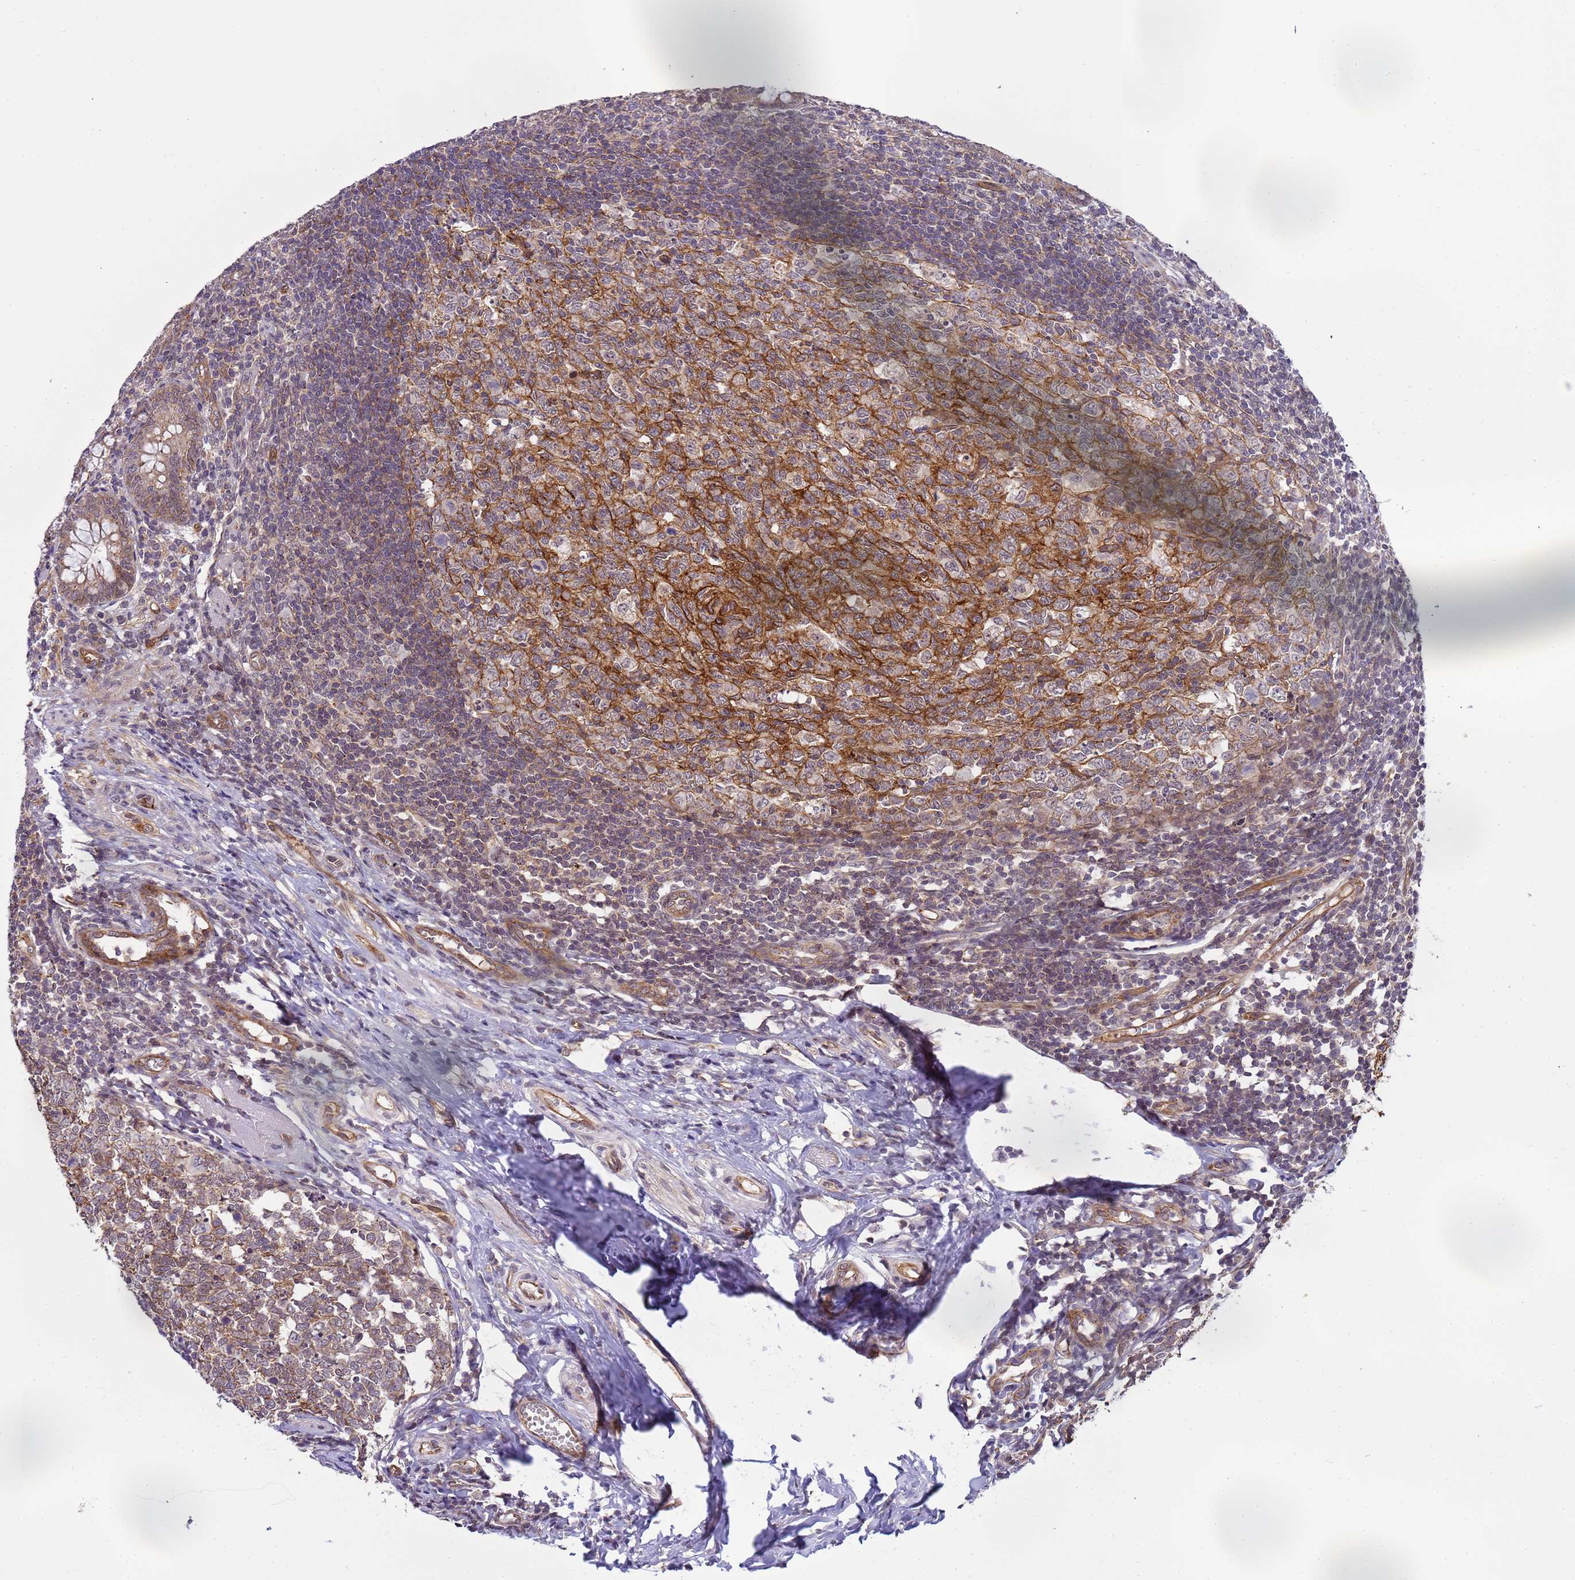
{"staining": {"intensity": "weak", "quantity": "25%-75%", "location": "cytoplasmic/membranous"}, "tissue": "appendix", "cell_type": "Glandular cells", "image_type": "normal", "snomed": [{"axis": "morphology", "description": "Normal tissue, NOS"}, {"axis": "topography", "description": "Appendix"}], "caption": "The immunohistochemical stain labels weak cytoplasmic/membranous staining in glandular cells of unremarkable appendix.", "gene": "EMC2", "patient": {"sex": "male", "age": 14}}